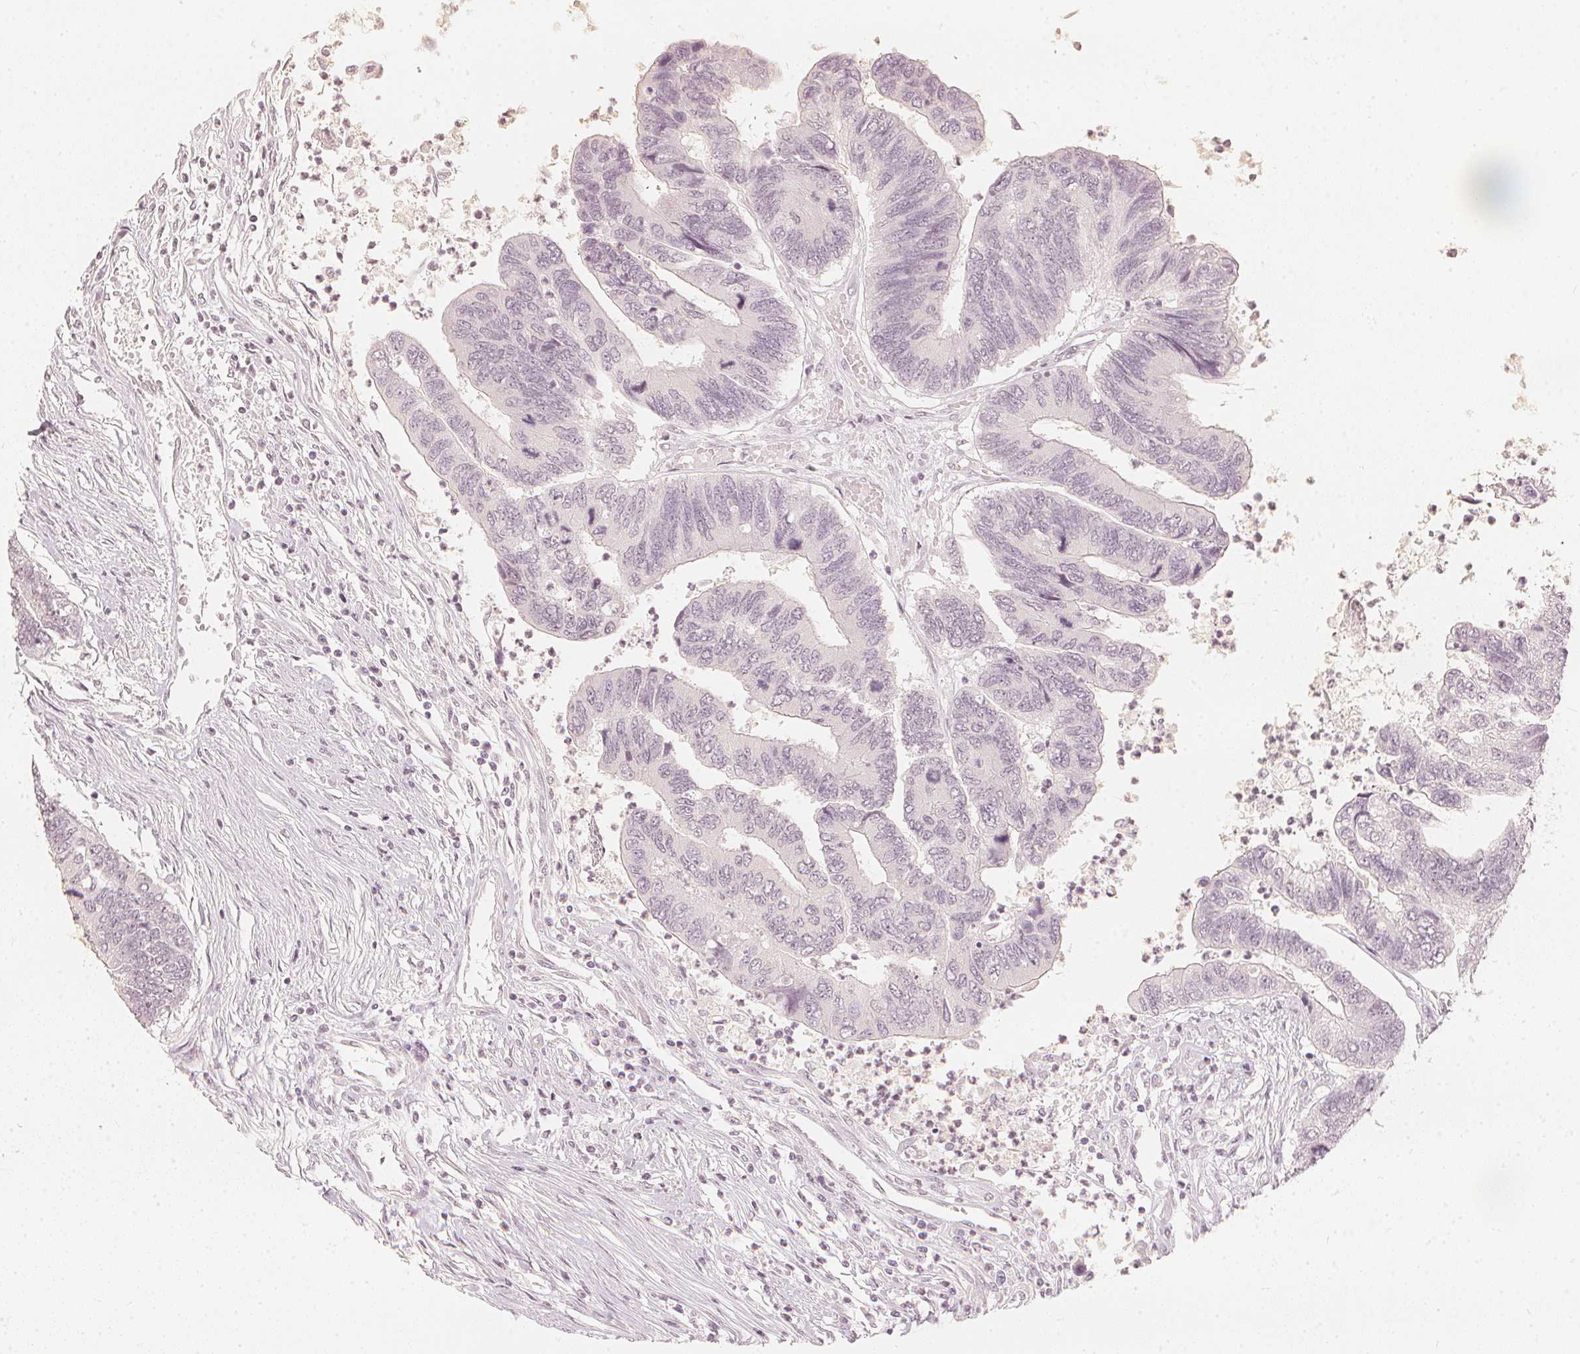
{"staining": {"intensity": "negative", "quantity": "none", "location": "none"}, "tissue": "colorectal cancer", "cell_type": "Tumor cells", "image_type": "cancer", "snomed": [{"axis": "morphology", "description": "Adenocarcinoma, NOS"}, {"axis": "topography", "description": "Colon"}], "caption": "Colorectal cancer was stained to show a protein in brown. There is no significant staining in tumor cells.", "gene": "CALB1", "patient": {"sex": "female", "age": 67}}